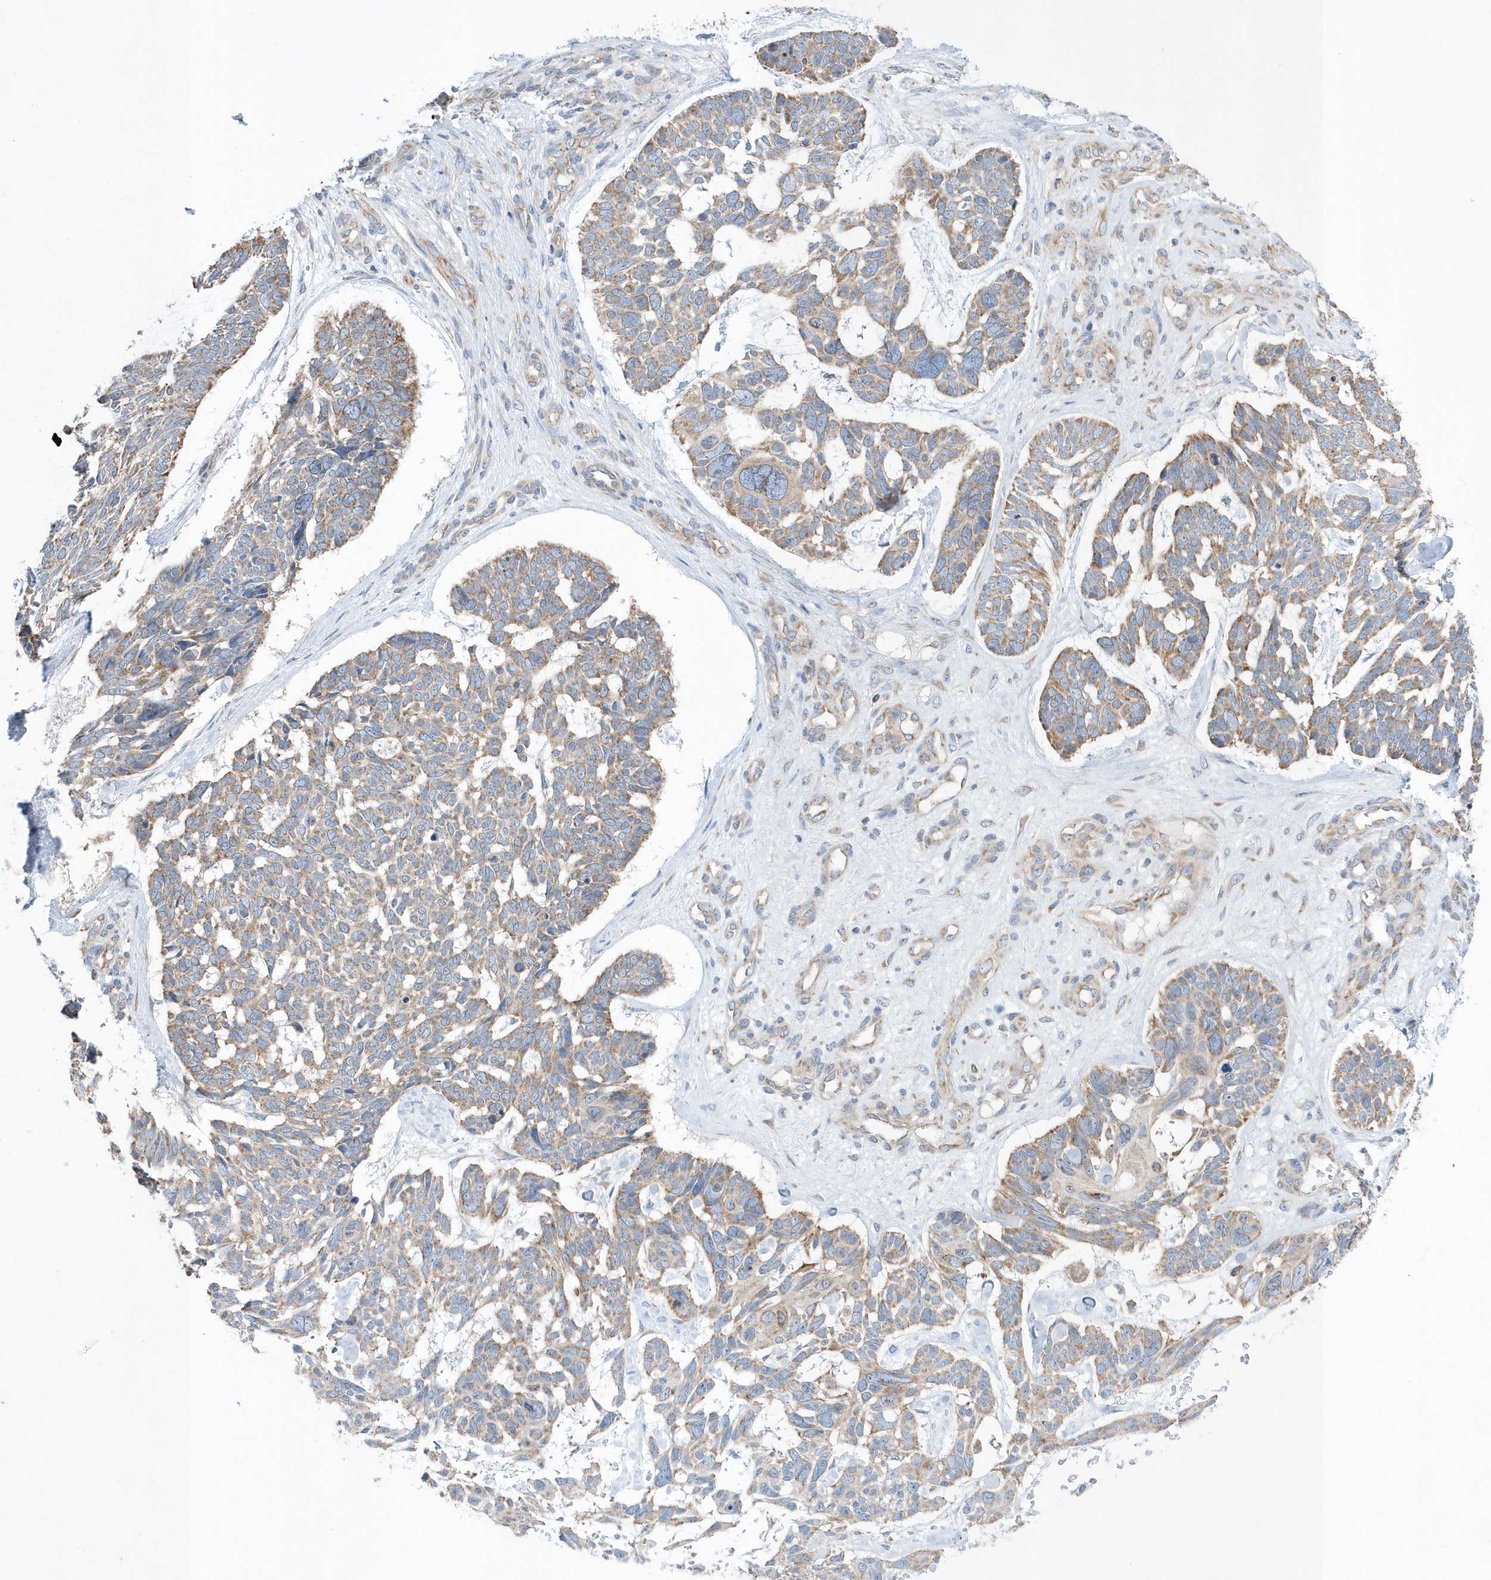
{"staining": {"intensity": "moderate", "quantity": ">75%", "location": "cytoplasmic/membranous"}, "tissue": "skin cancer", "cell_type": "Tumor cells", "image_type": "cancer", "snomed": [{"axis": "morphology", "description": "Basal cell carcinoma"}, {"axis": "topography", "description": "Skin"}], "caption": "Immunohistochemistry (IHC) of skin basal cell carcinoma demonstrates medium levels of moderate cytoplasmic/membranous positivity in about >75% of tumor cells.", "gene": "SPATA5", "patient": {"sex": "male", "age": 88}}